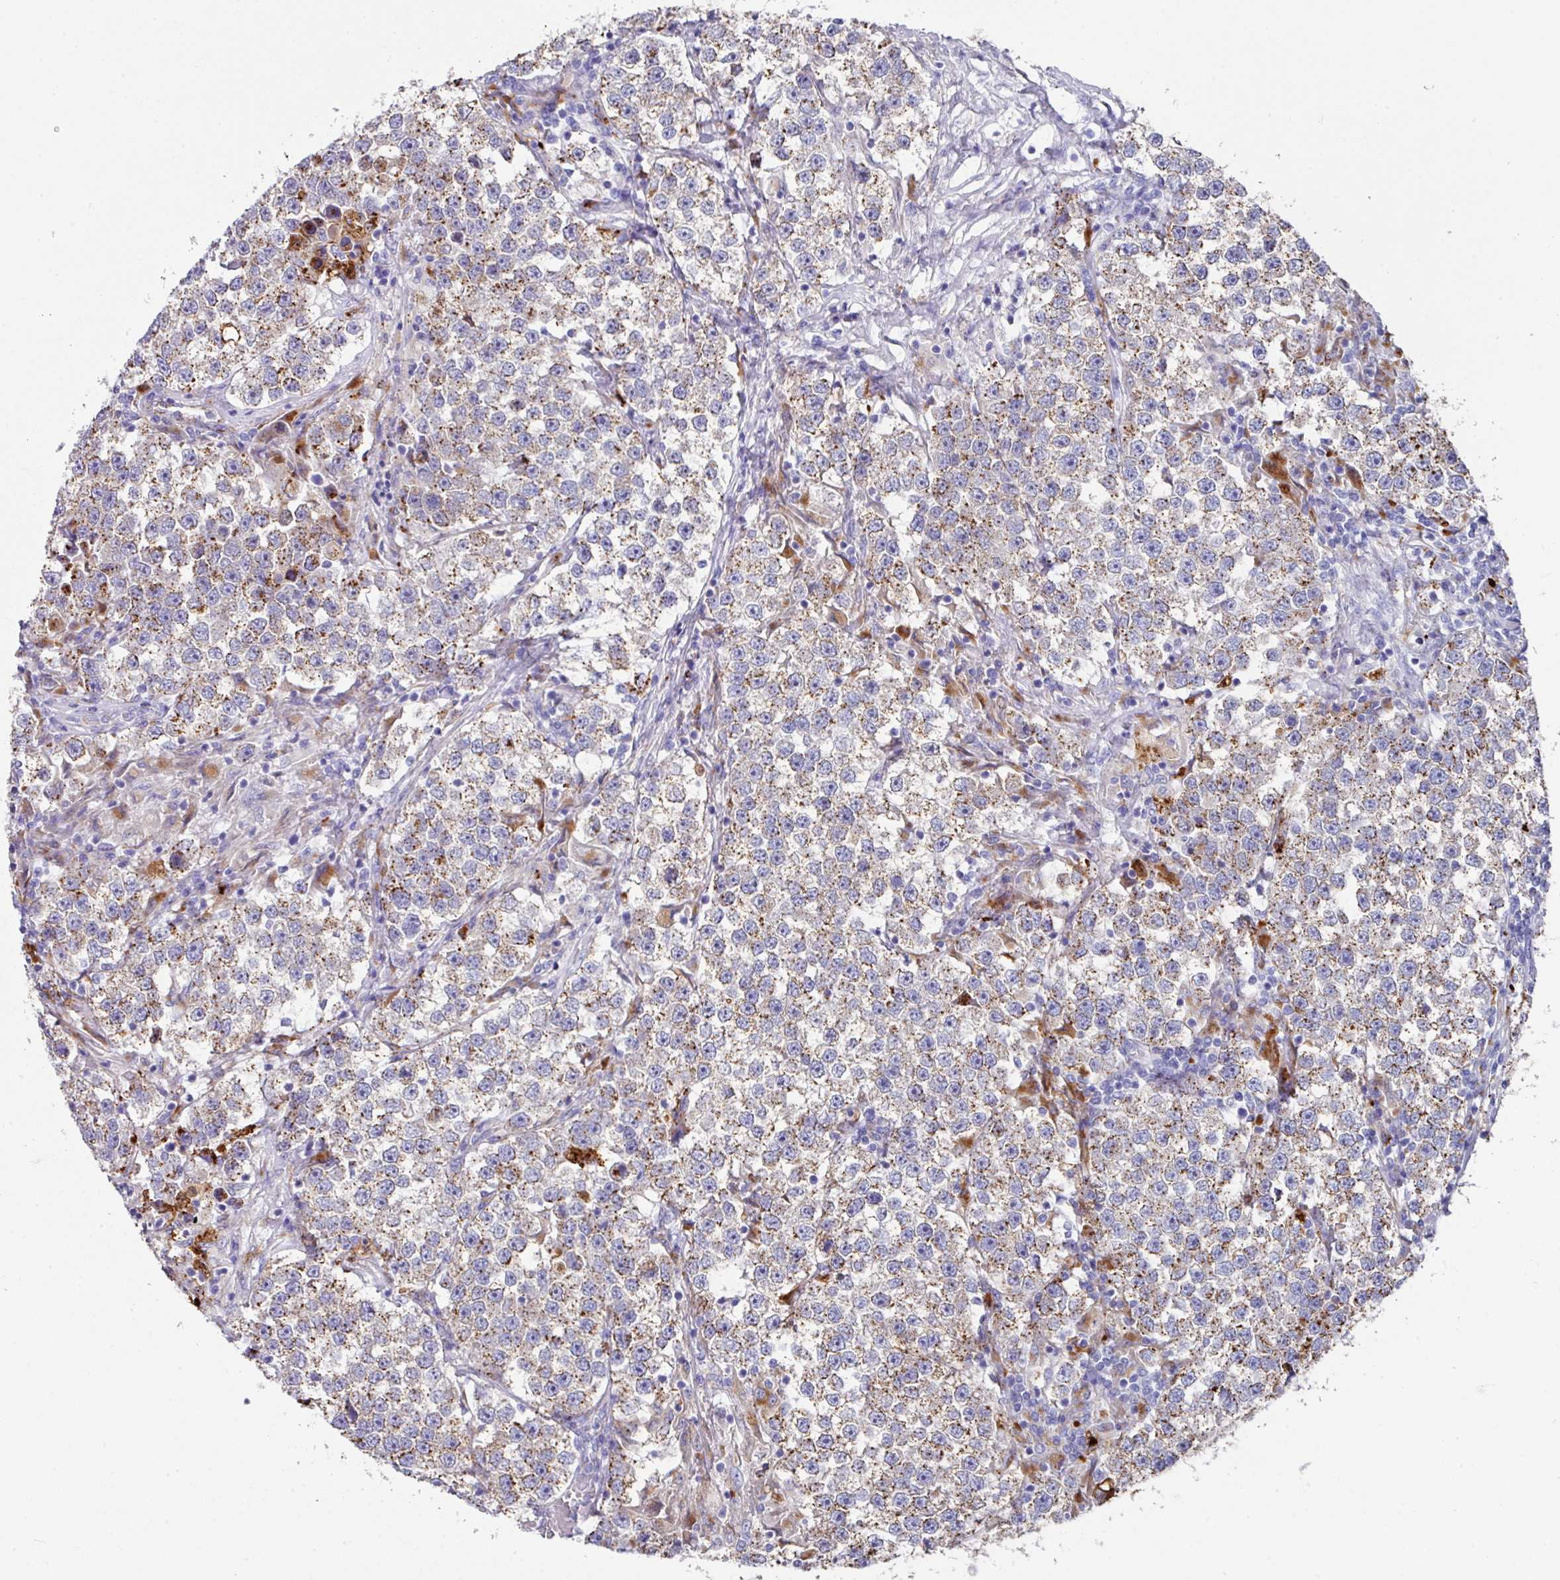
{"staining": {"intensity": "moderate", "quantity": "25%-75%", "location": "cytoplasmic/membranous"}, "tissue": "testis cancer", "cell_type": "Tumor cells", "image_type": "cancer", "snomed": [{"axis": "morphology", "description": "Seminoma, NOS"}, {"axis": "topography", "description": "Testis"}], "caption": "DAB (3,3'-diaminobenzidine) immunohistochemical staining of seminoma (testis) reveals moderate cytoplasmic/membranous protein staining in approximately 25%-75% of tumor cells.", "gene": "CPVL", "patient": {"sex": "male", "age": 46}}